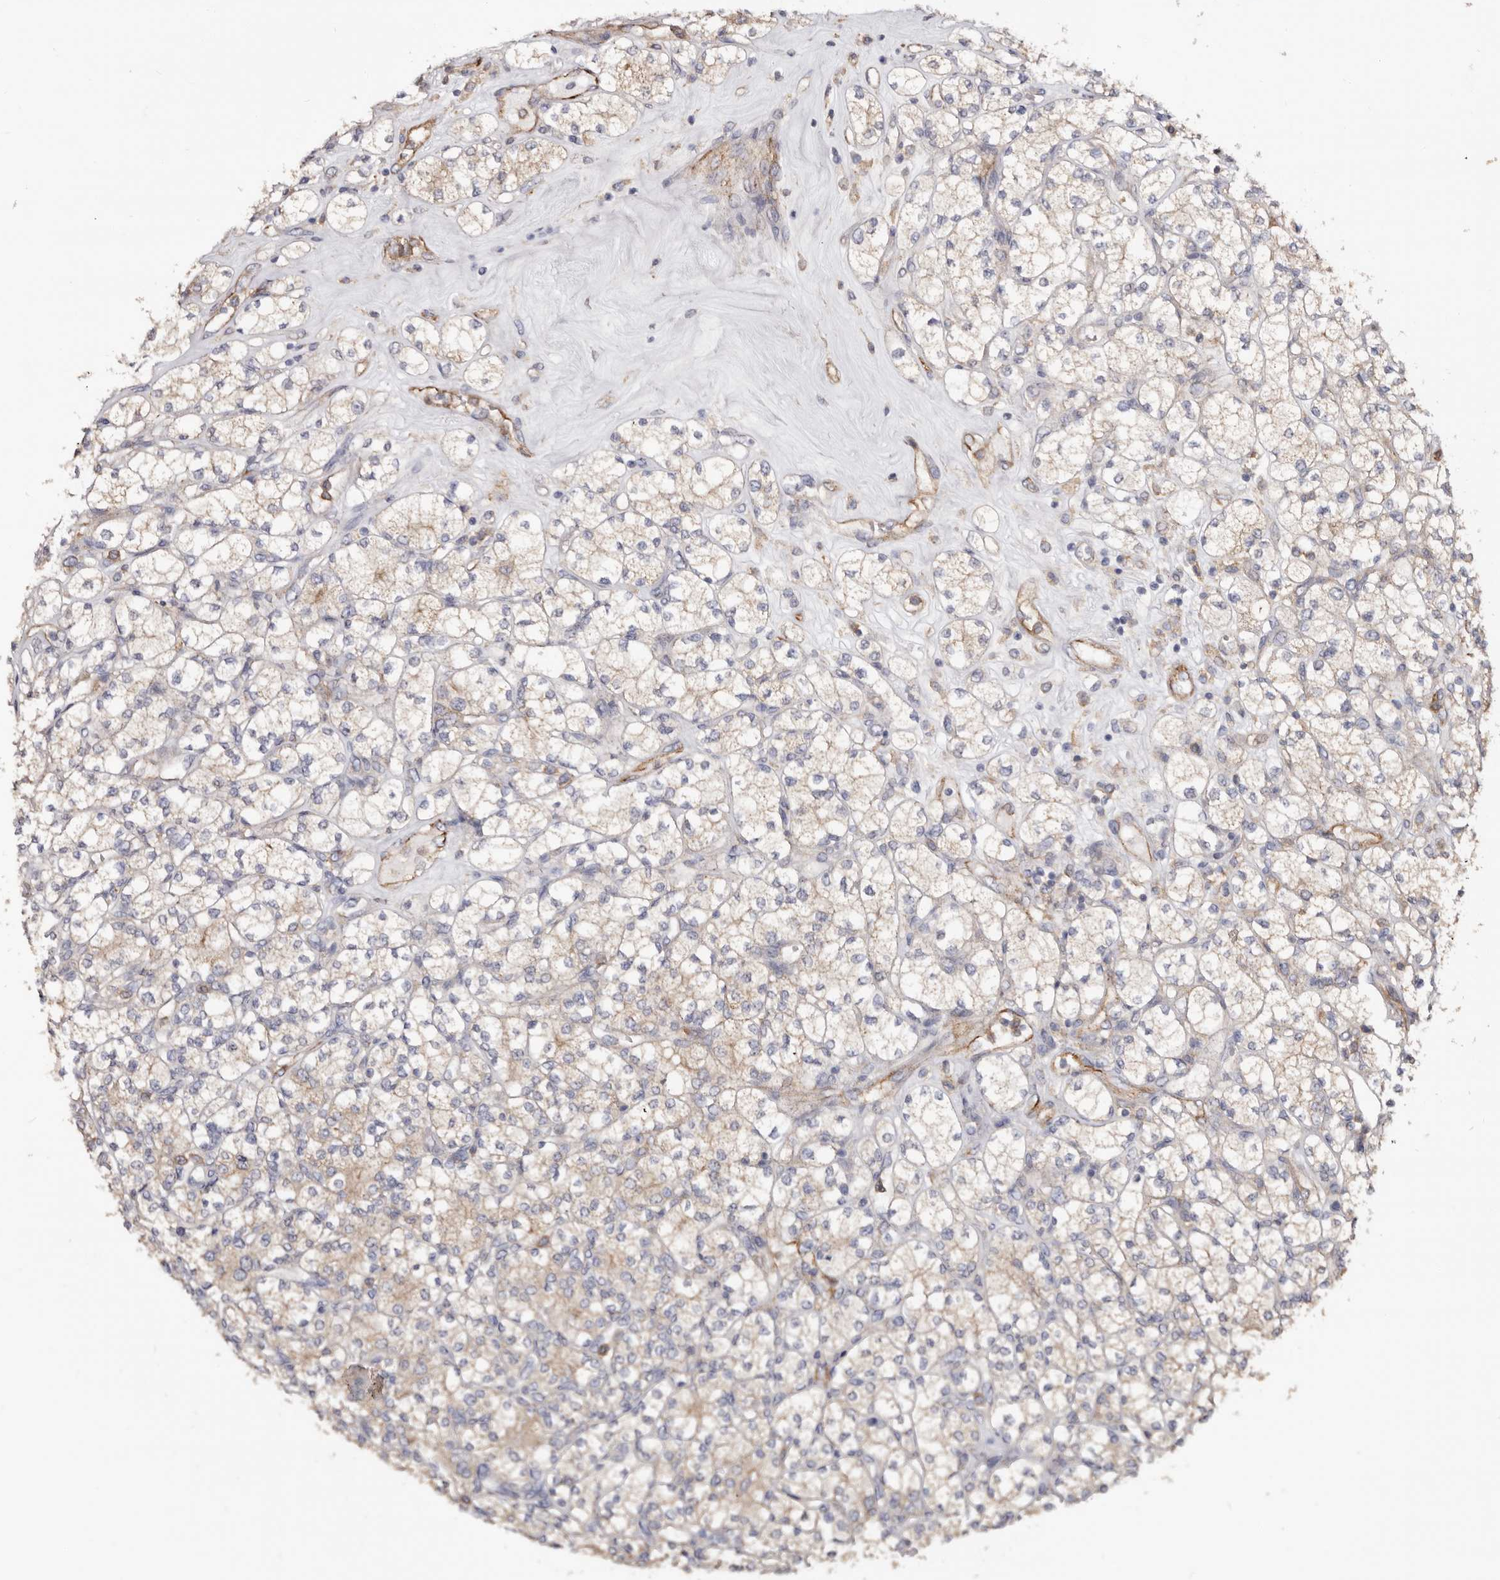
{"staining": {"intensity": "weak", "quantity": ">75%", "location": "cytoplasmic/membranous"}, "tissue": "renal cancer", "cell_type": "Tumor cells", "image_type": "cancer", "snomed": [{"axis": "morphology", "description": "Adenocarcinoma, NOS"}, {"axis": "topography", "description": "Kidney"}], "caption": "Renal cancer (adenocarcinoma) stained for a protein shows weak cytoplasmic/membranous positivity in tumor cells.", "gene": "LRRC25", "patient": {"sex": "male", "age": 77}}